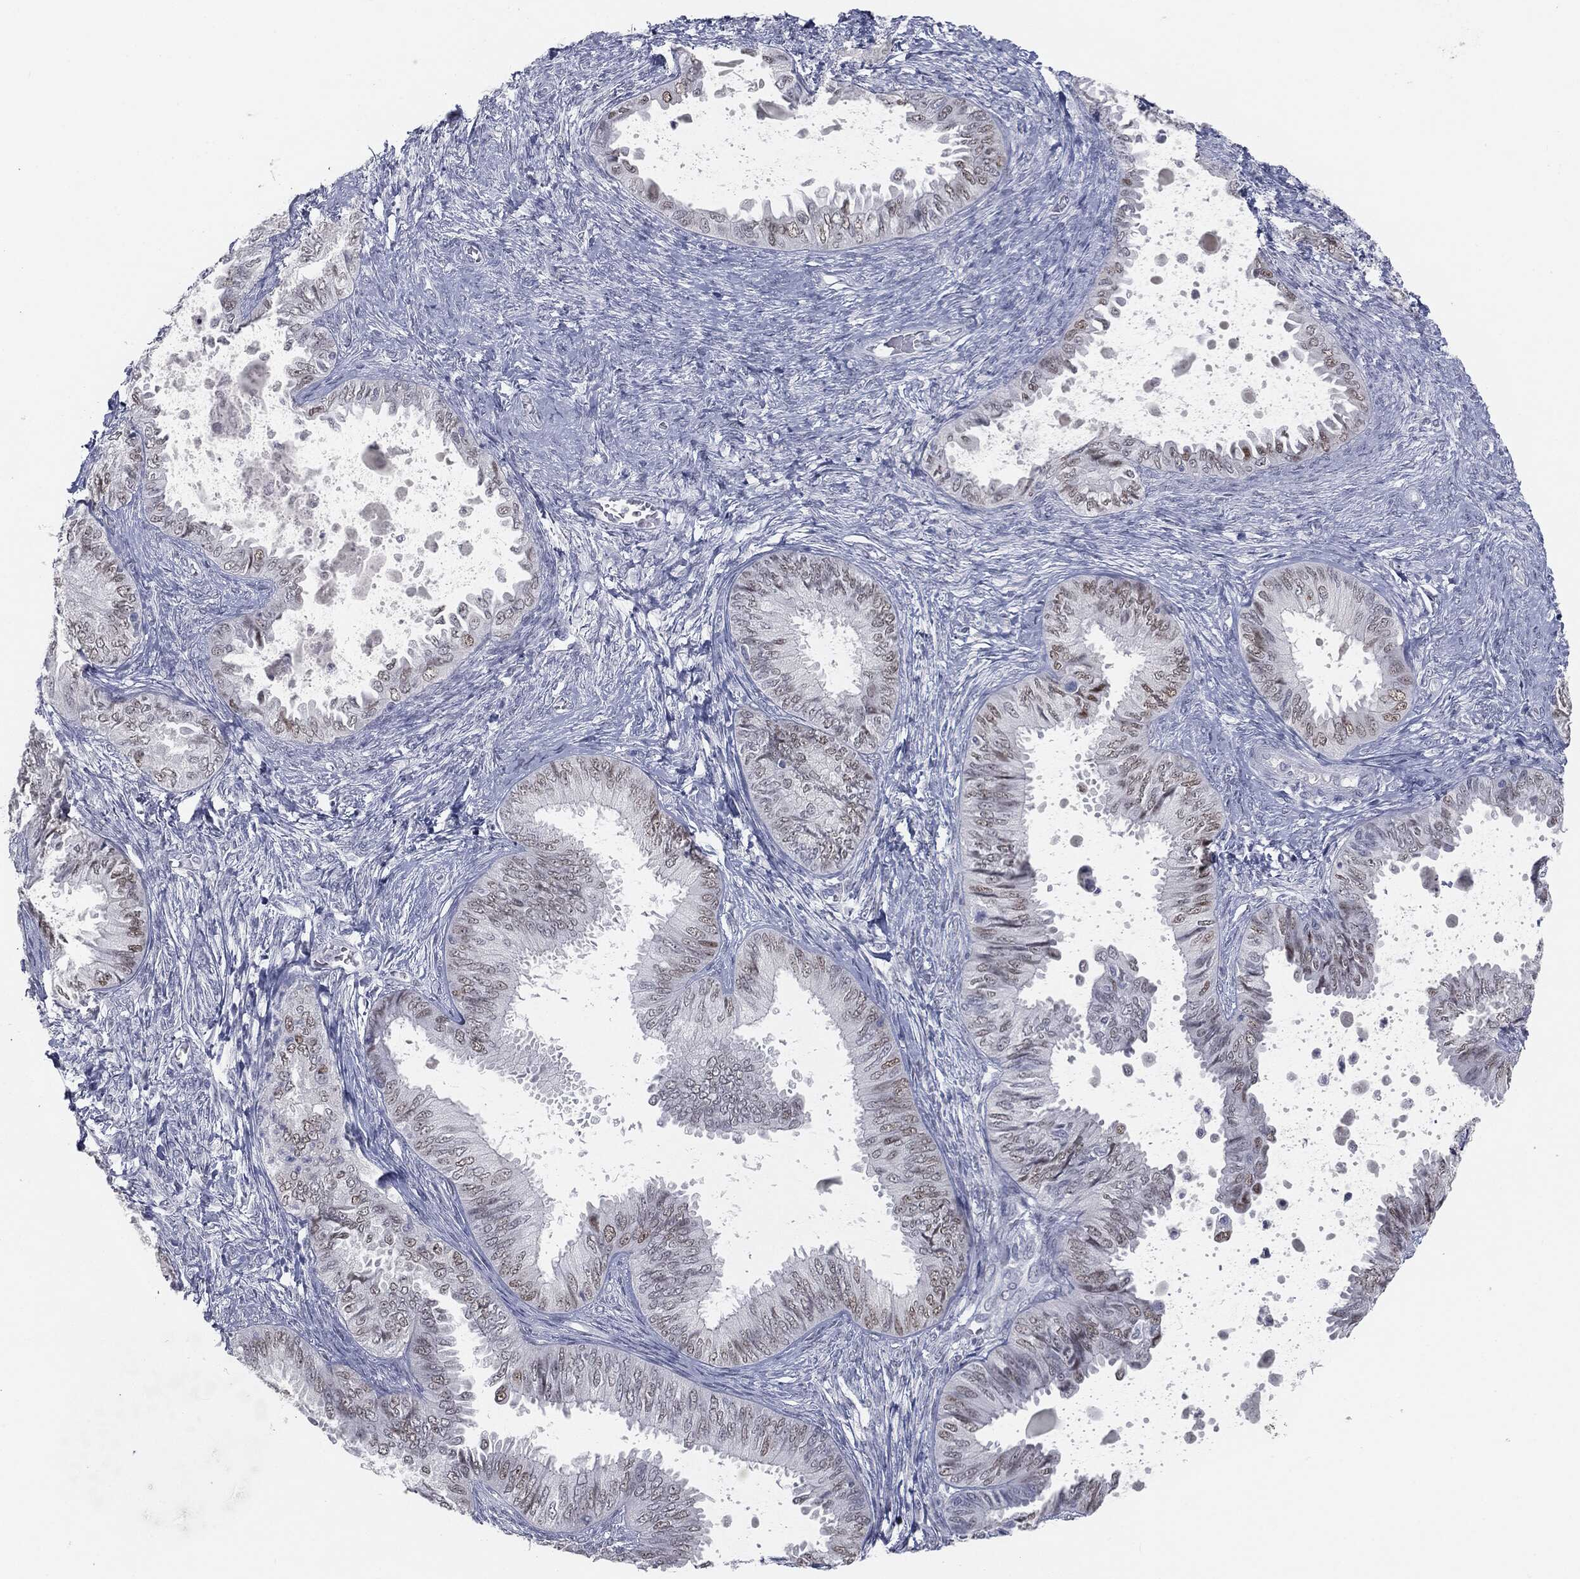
{"staining": {"intensity": "weak", "quantity": "<25%", "location": "nuclear"}, "tissue": "ovarian cancer", "cell_type": "Tumor cells", "image_type": "cancer", "snomed": [{"axis": "morphology", "description": "Carcinoma, endometroid"}, {"axis": "topography", "description": "Ovary"}], "caption": "Immunohistochemistry (IHC) photomicrograph of human ovarian endometroid carcinoma stained for a protein (brown), which shows no staining in tumor cells.", "gene": "PRAME", "patient": {"sex": "female", "age": 70}}